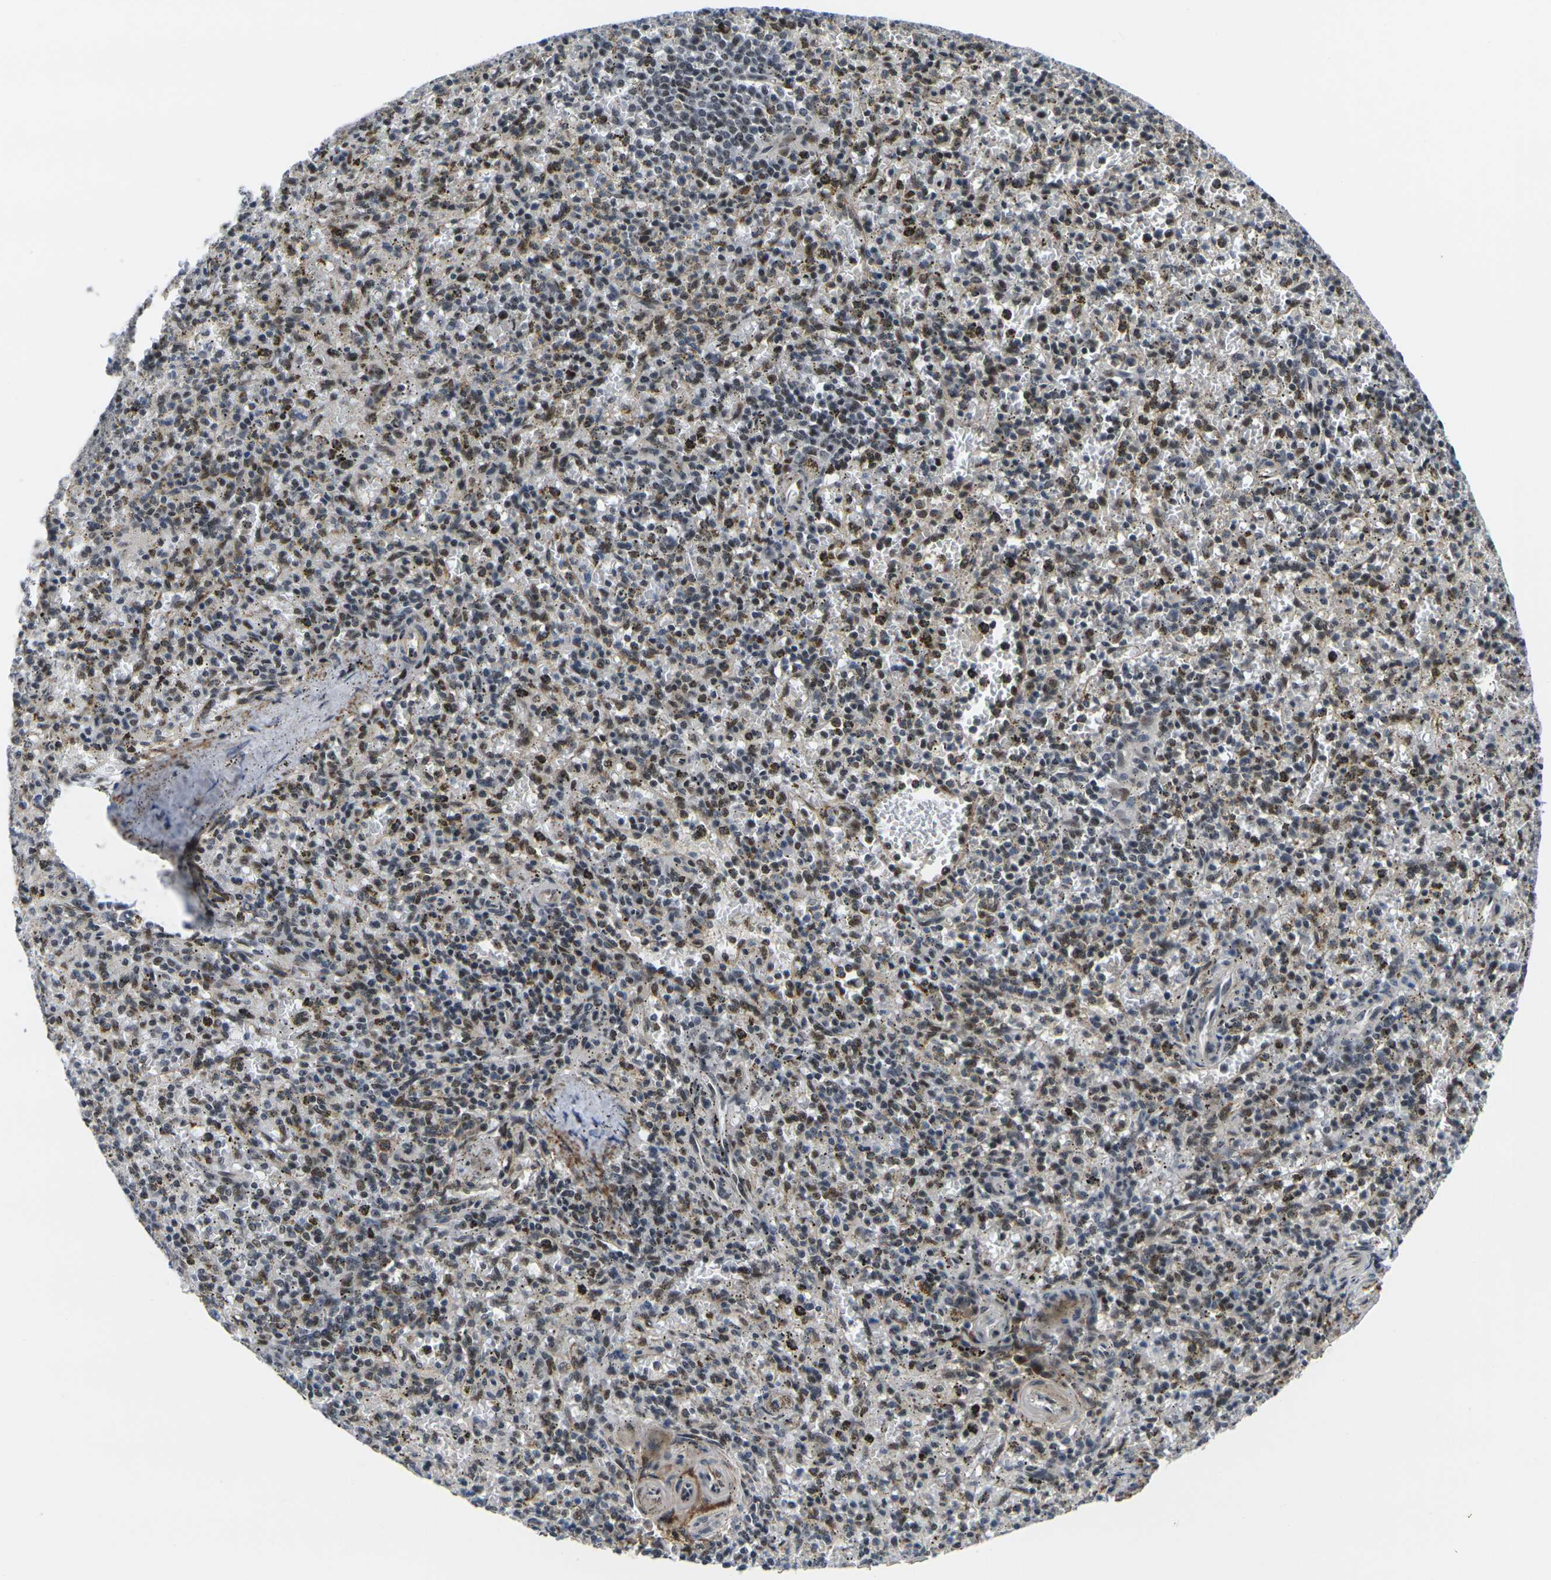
{"staining": {"intensity": "moderate", "quantity": "25%-75%", "location": "nuclear"}, "tissue": "spleen", "cell_type": "Cells in red pulp", "image_type": "normal", "snomed": [{"axis": "morphology", "description": "Normal tissue, NOS"}, {"axis": "topography", "description": "Spleen"}], "caption": "The photomicrograph demonstrates a brown stain indicating the presence of a protein in the nuclear of cells in red pulp in spleen.", "gene": "RBM7", "patient": {"sex": "male", "age": 72}}